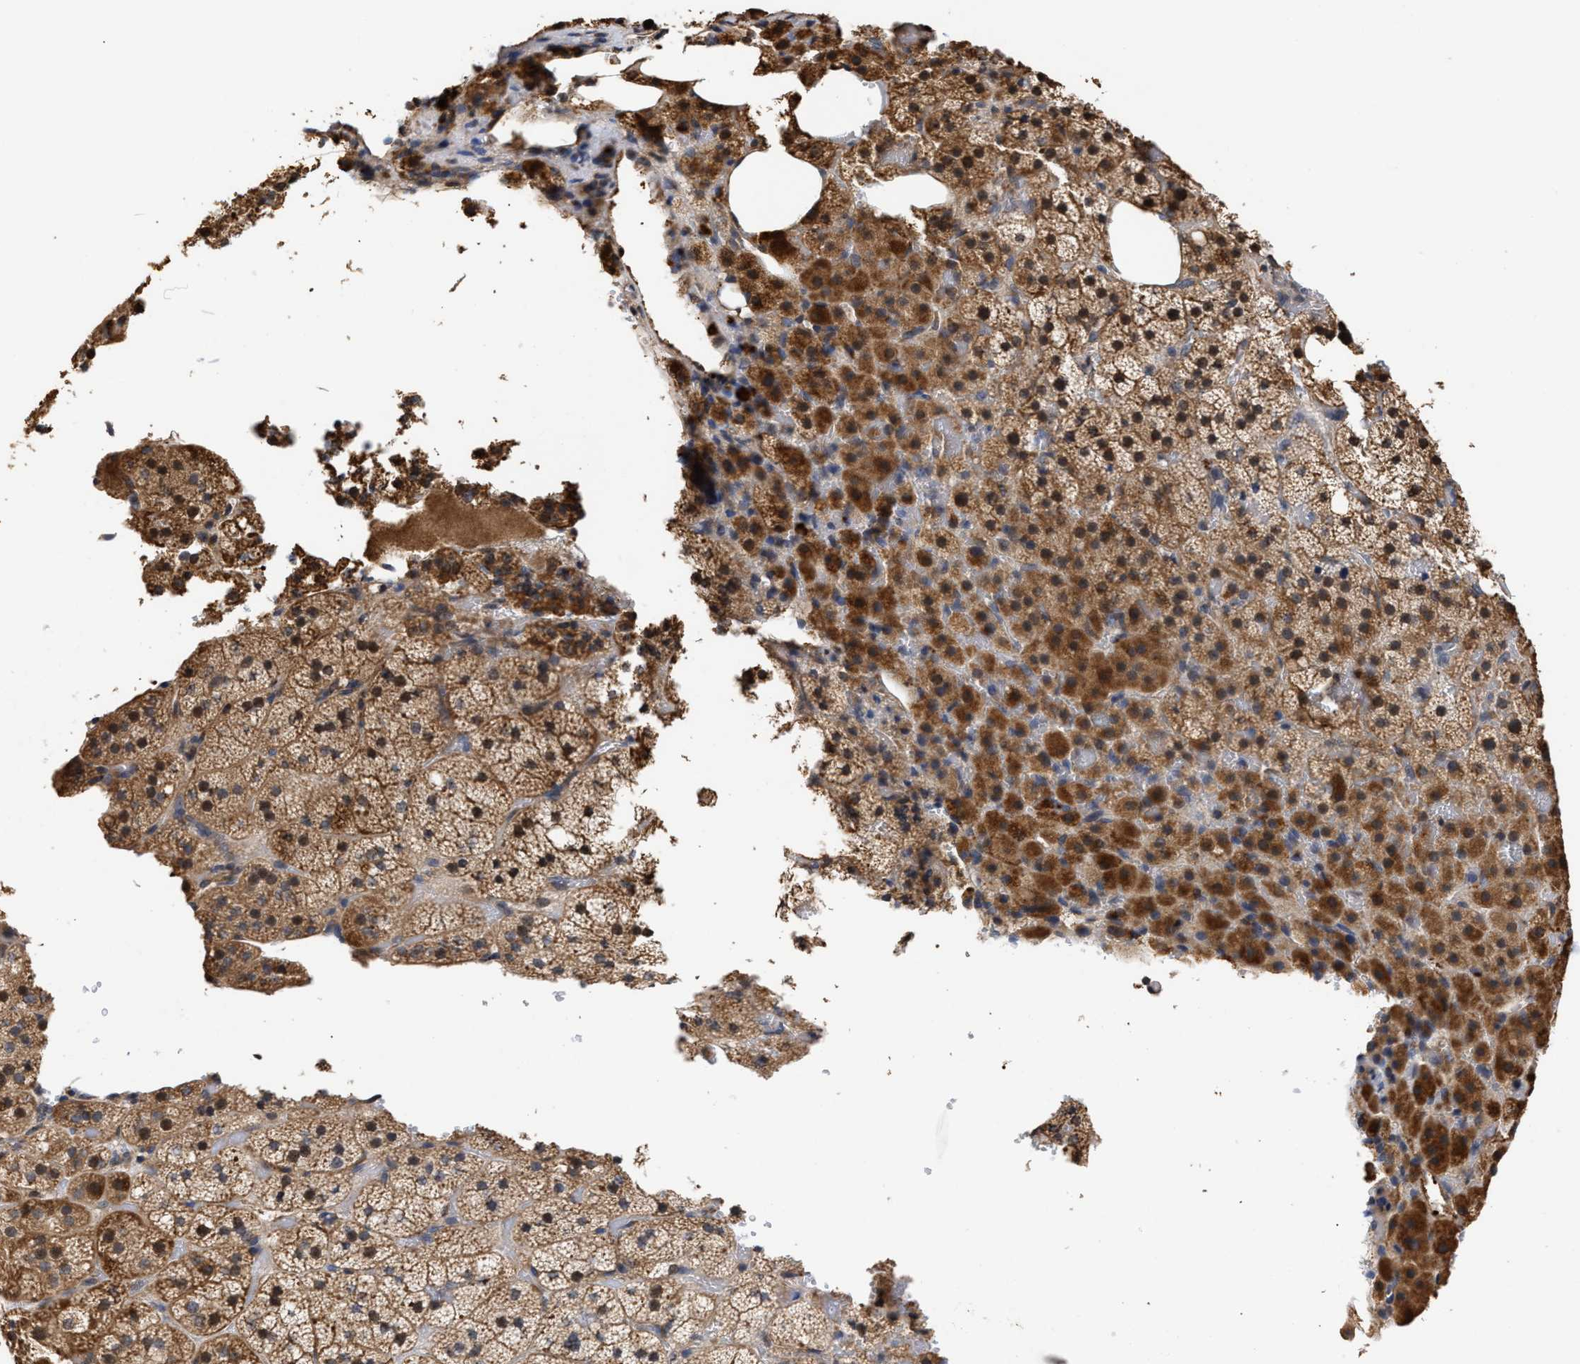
{"staining": {"intensity": "strong", "quantity": ">75%", "location": "cytoplasmic/membranous,nuclear"}, "tissue": "adrenal gland", "cell_type": "Glandular cells", "image_type": "normal", "snomed": [{"axis": "morphology", "description": "Normal tissue, NOS"}, {"axis": "topography", "description": "Adrenal gland"}], "caption": "The immunohistochemical stain highlights strong cytoplasmic/membranous,nuclear positivity in glandular cells of benign adrenal gland.", "gene": "GOSR1", "patient": {"sex": "female", "age": 59}}